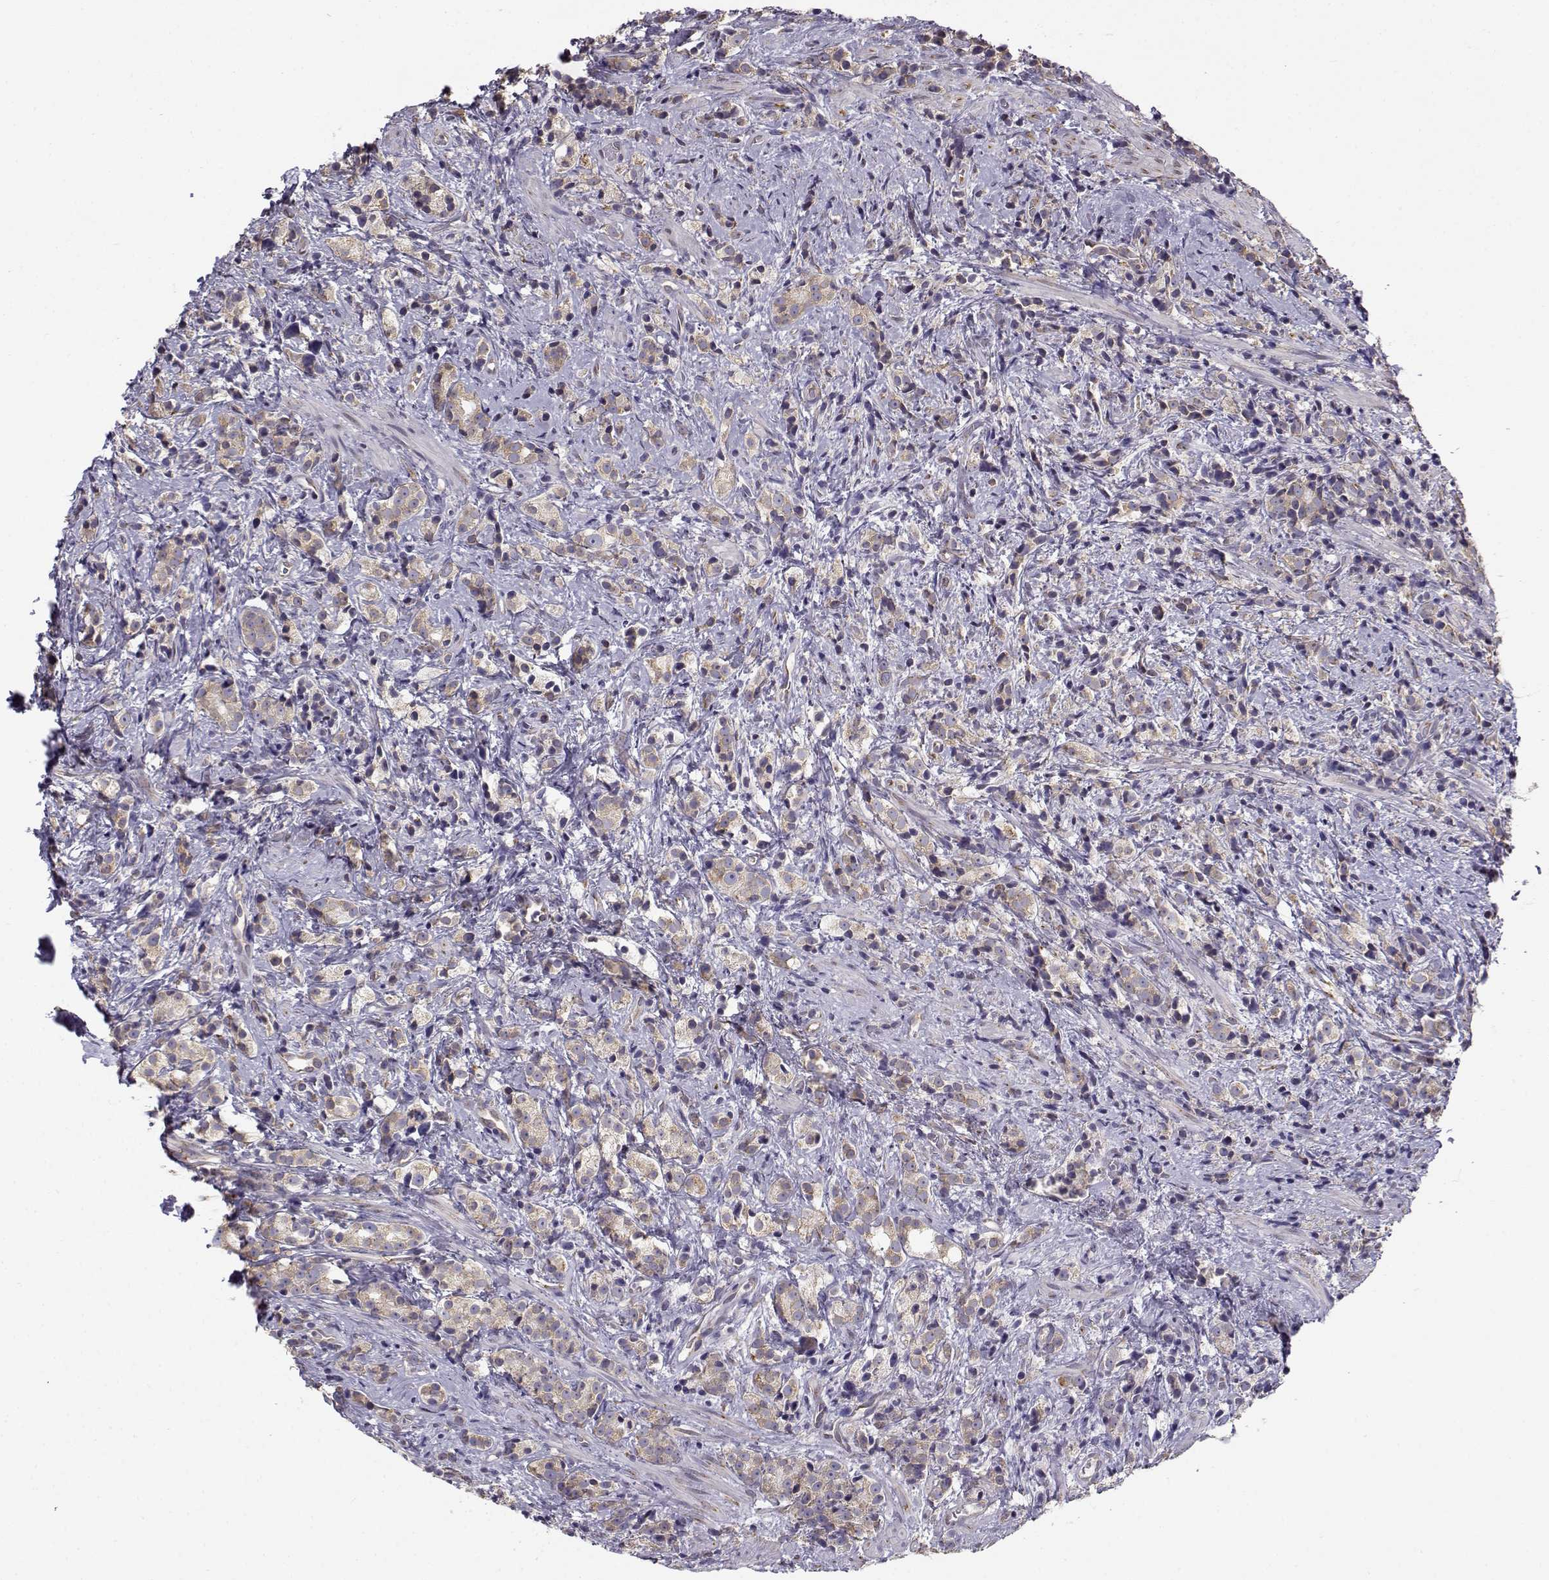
{"staining": {"intensity": "weak", "quantity": "25%-75%", "location": "cytoplasmic/membranous"}, "tissue": "prostate cancer", "cell_type": "Tumor cells", "image_type": "cancer", "snomed": [{"axis": "morphology", "description": "Adenocarcinoma, High grade"}, {"axis": "topography", "description": "Prostate"}], "caption": "Prostate high-grade adenocarcinoma stained for a protein (brown) shows weak cytoplasmic/membranous positive staining in about 25%-75% of tumor cells.", "gene": "BEND6", "patient": {"sex": "male", "age": 53}}